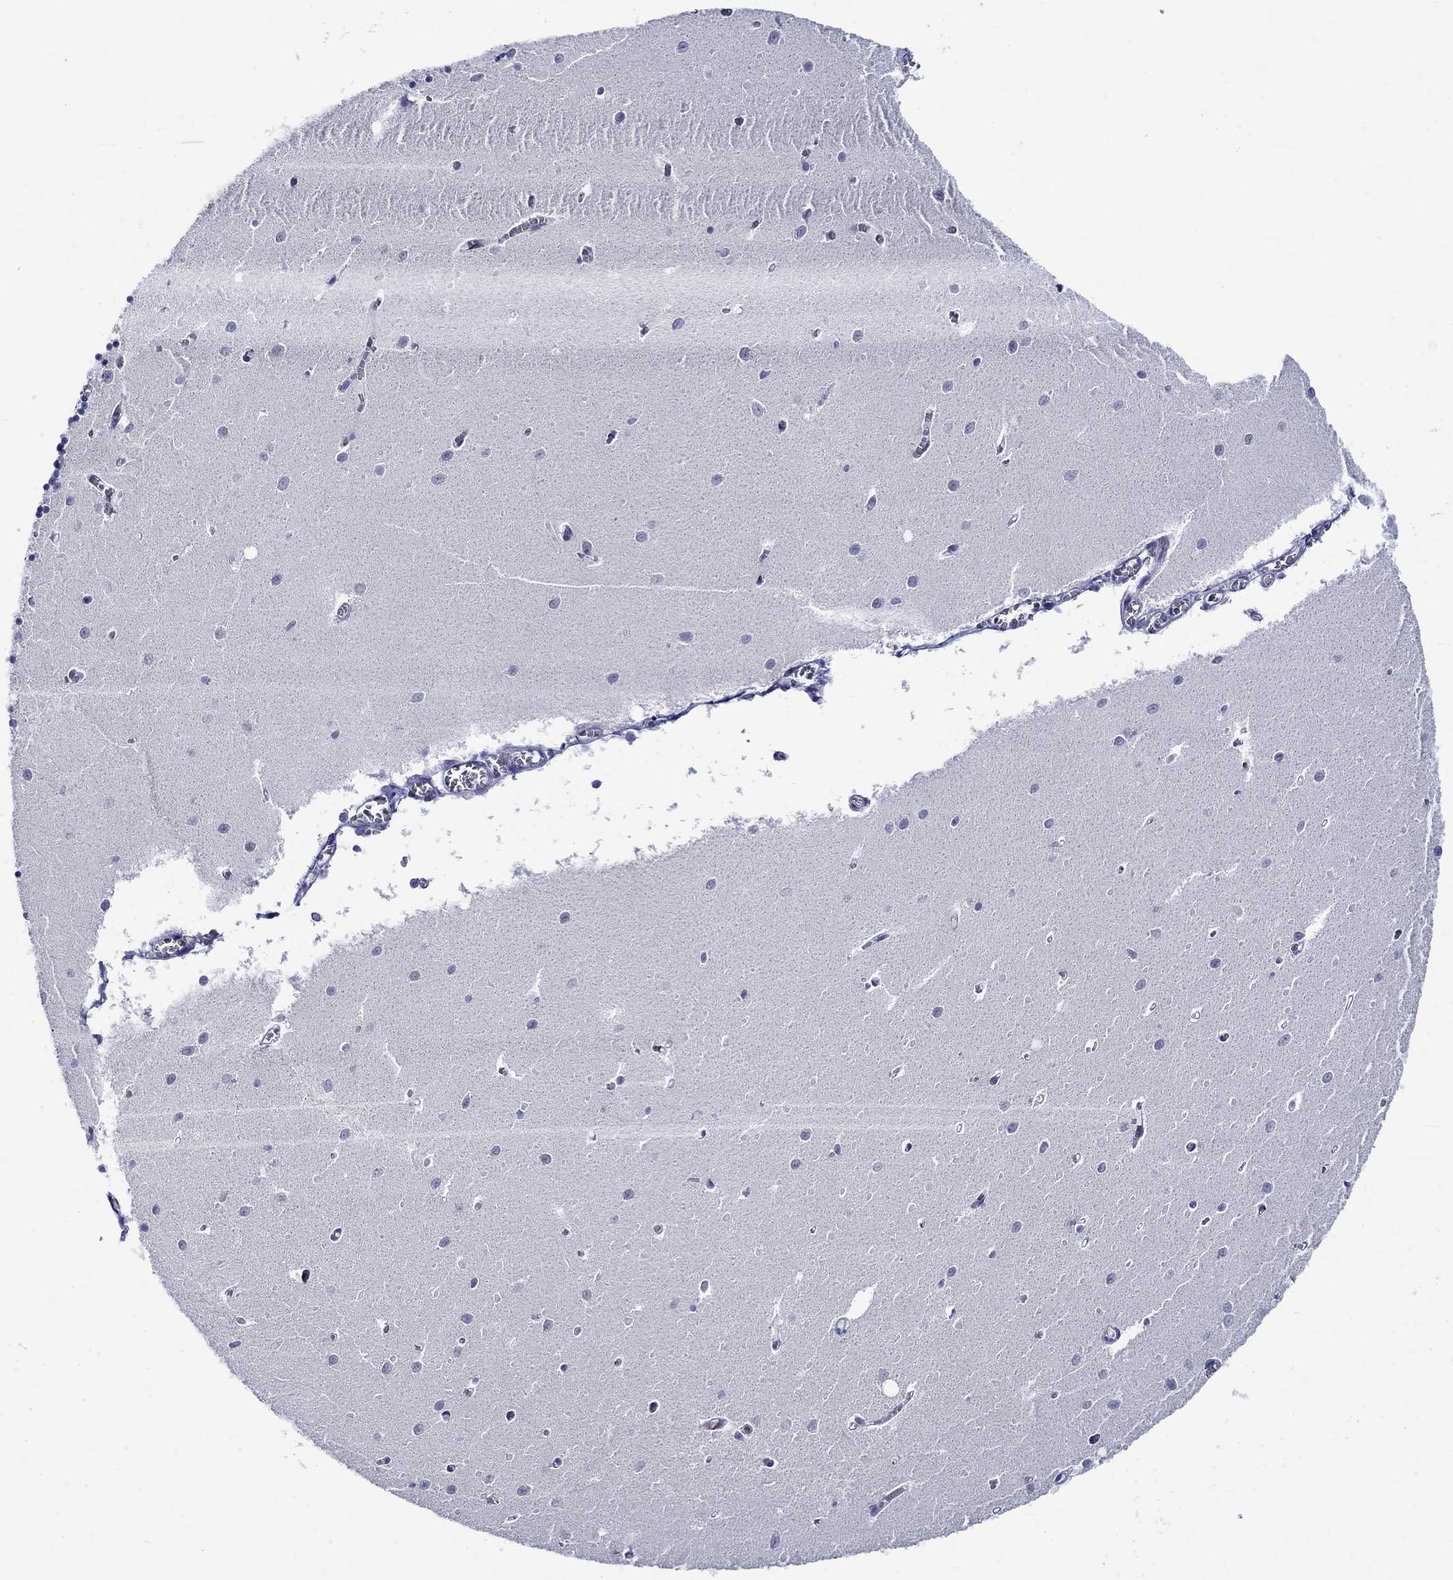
{"staining": {"intensity": "negative", "quantity": "none", "location": "none"}, "tissue": "cerebellum", "cell_type": "Cells in granular layer", "image_type": "normal", "snomed": [{"axis": "morphology", "description": "Normal tissue, NOS"}, {"axis": "topography", "description": "Cerebellum"}], "caption": "DAB immunohistochemical staining of normal human cerebellum exhibits no significant expression in cells in granular layer. (DAB immunohistochemistry (IHC) with hematoxylin counter stain).", "gene": "ST6GALNAC1", "patient": {"sex": "female", "age": 64}}